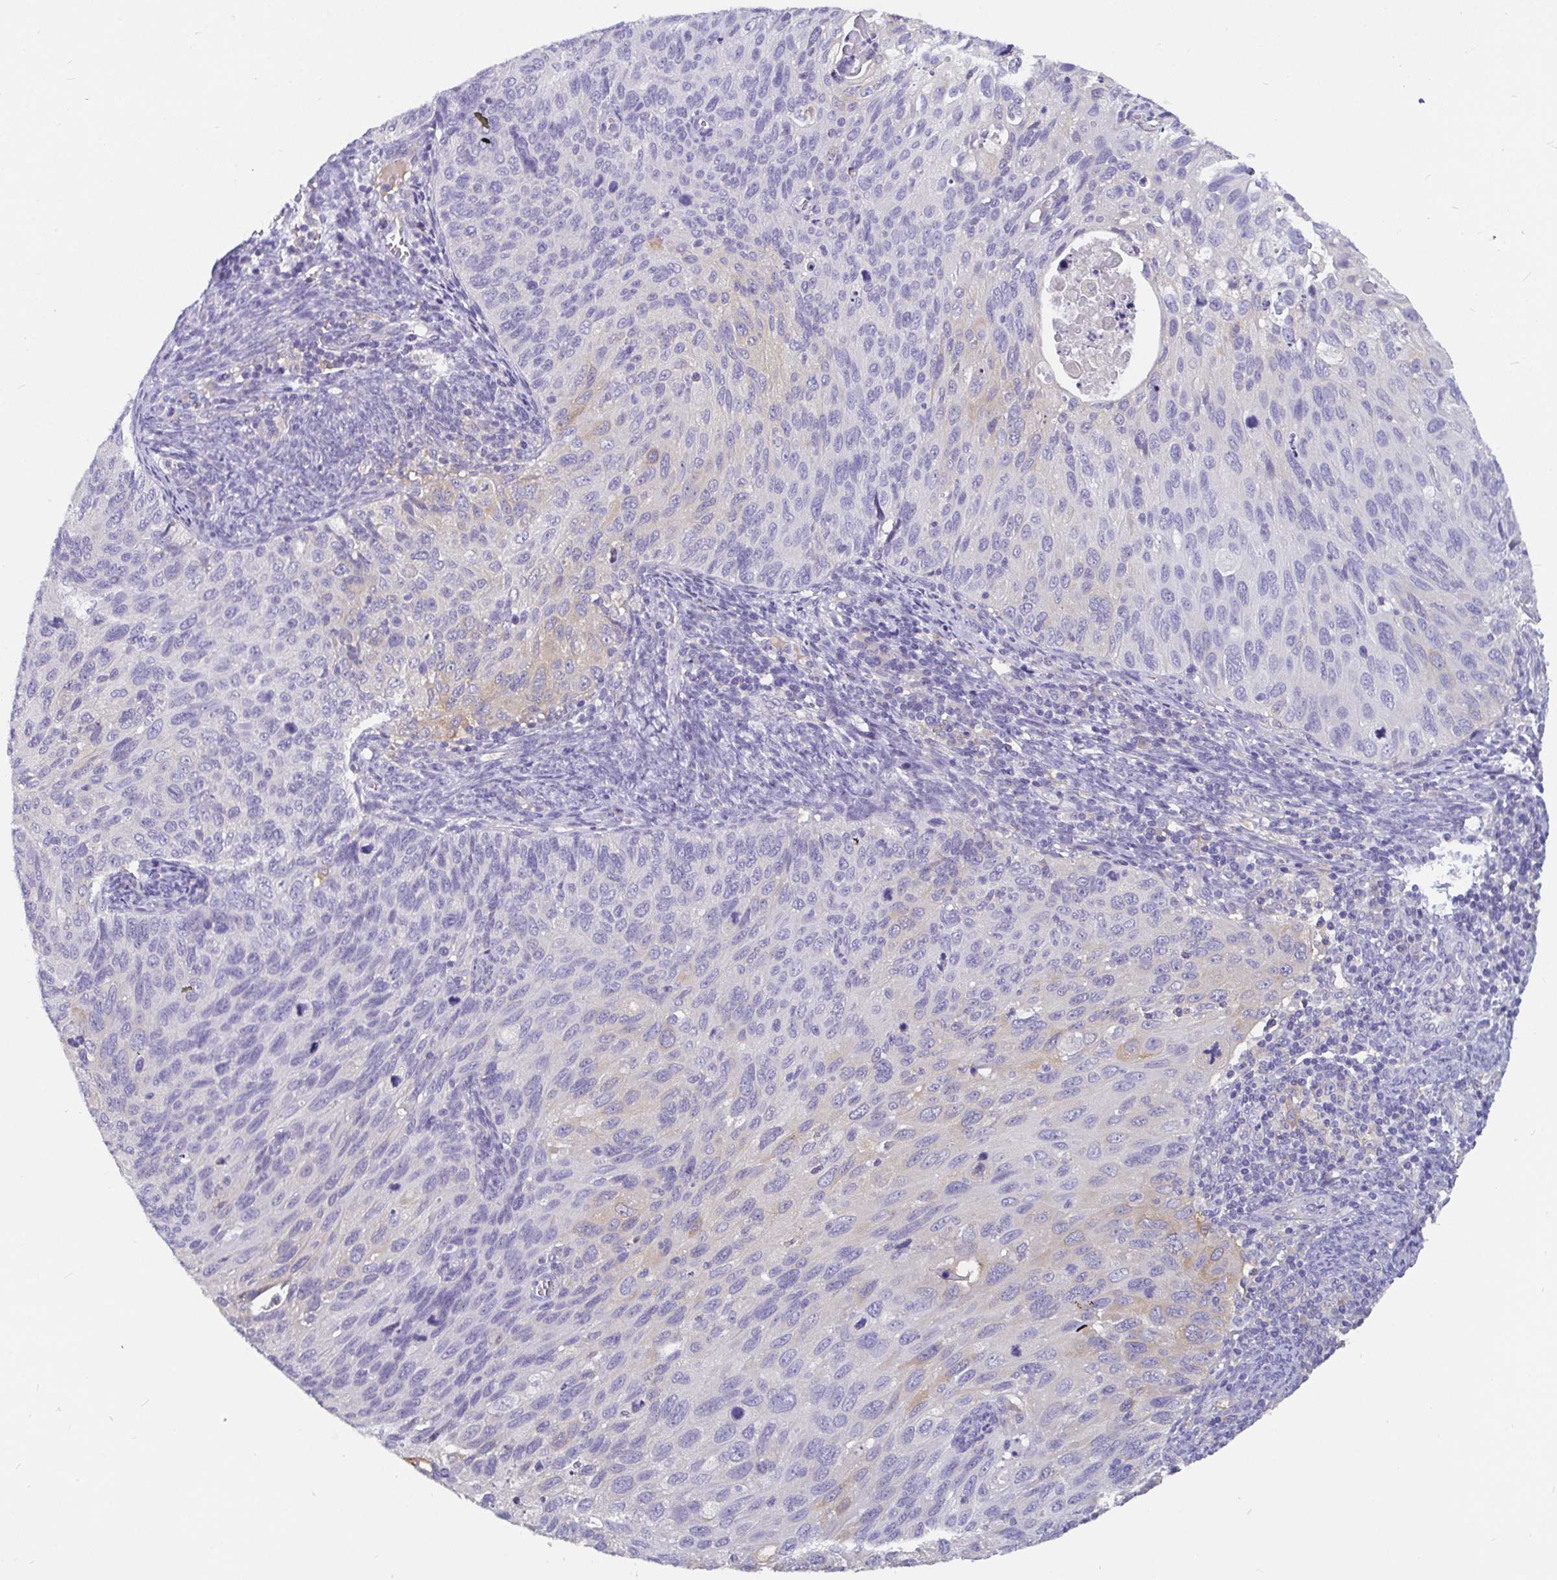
{"staining": {"intensity": "negative", "quantity": "none", "location": "none"}, "tissue": "cervical cancer", "cell_type": "Tumor cells", "image_type": "cancer", "snomed": [{"axis": "morphology", "description": "Squamous cell carcinoma, NOS"}, {"axis": "topography", "description": "Cervix"}], "caption": "Tumor cells show no significant staining in cervical cancer.", "gene": "ADAMTS6", "patient": {"sex": "female", "age": 70}}